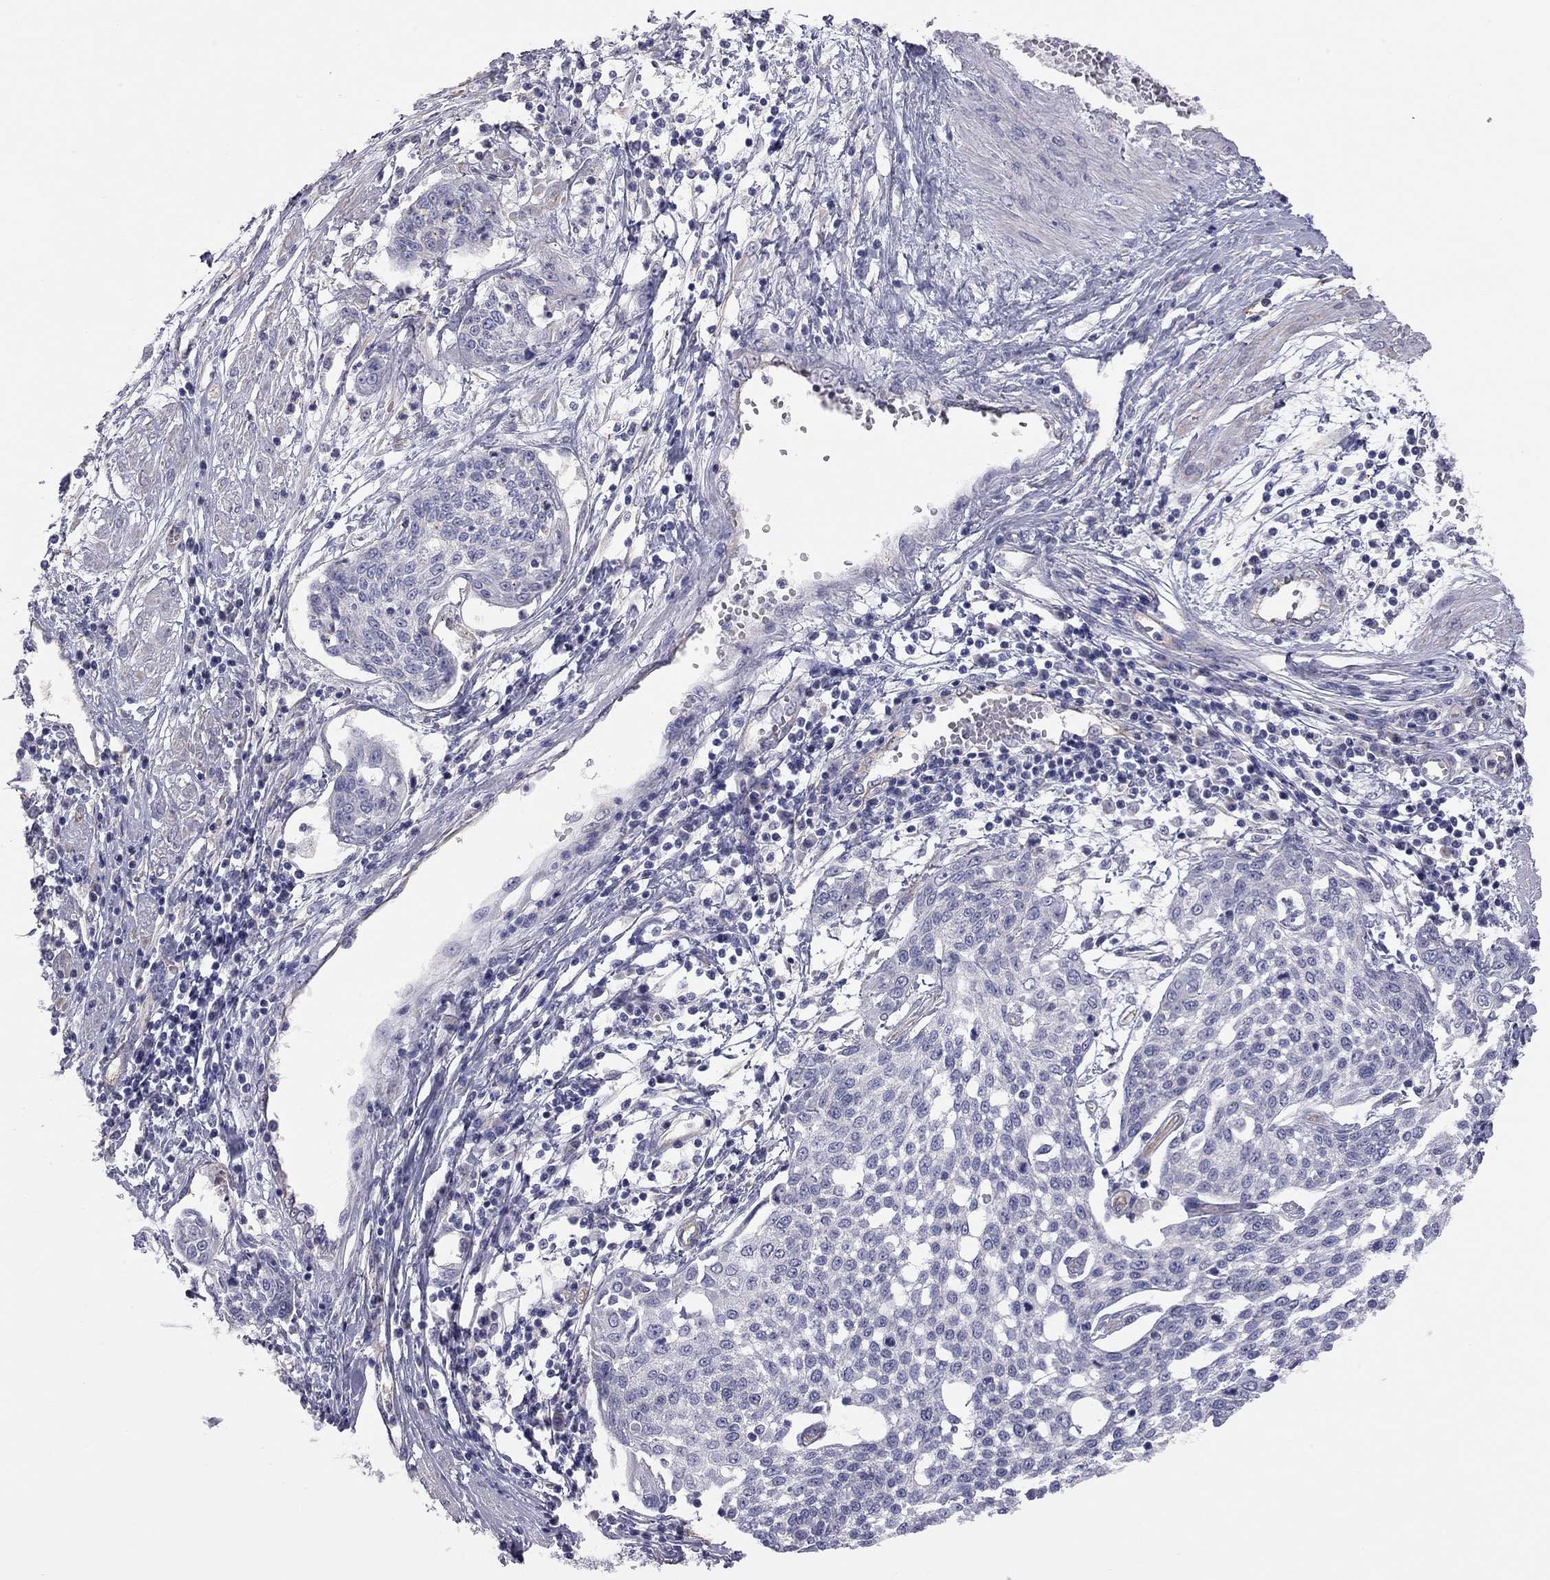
{"staining": {"intensity": "negative", "quantity": "none", "location": "none"}, "tissue": "cervical cancer", "cell_type": "Tumor cells", "image_type": "cancer", "snomed": [{"axis": "morphology", "description": "Squamous cell carcinoma, NOS"}, {"axis": "topography", "description": "Cervix"}], "caption": "There is no significant positivity in tumor cells of cervical squamous cell carcinoma.", "gene": "GPRC5B", "patient": {"sex": "female", "age": 34}}